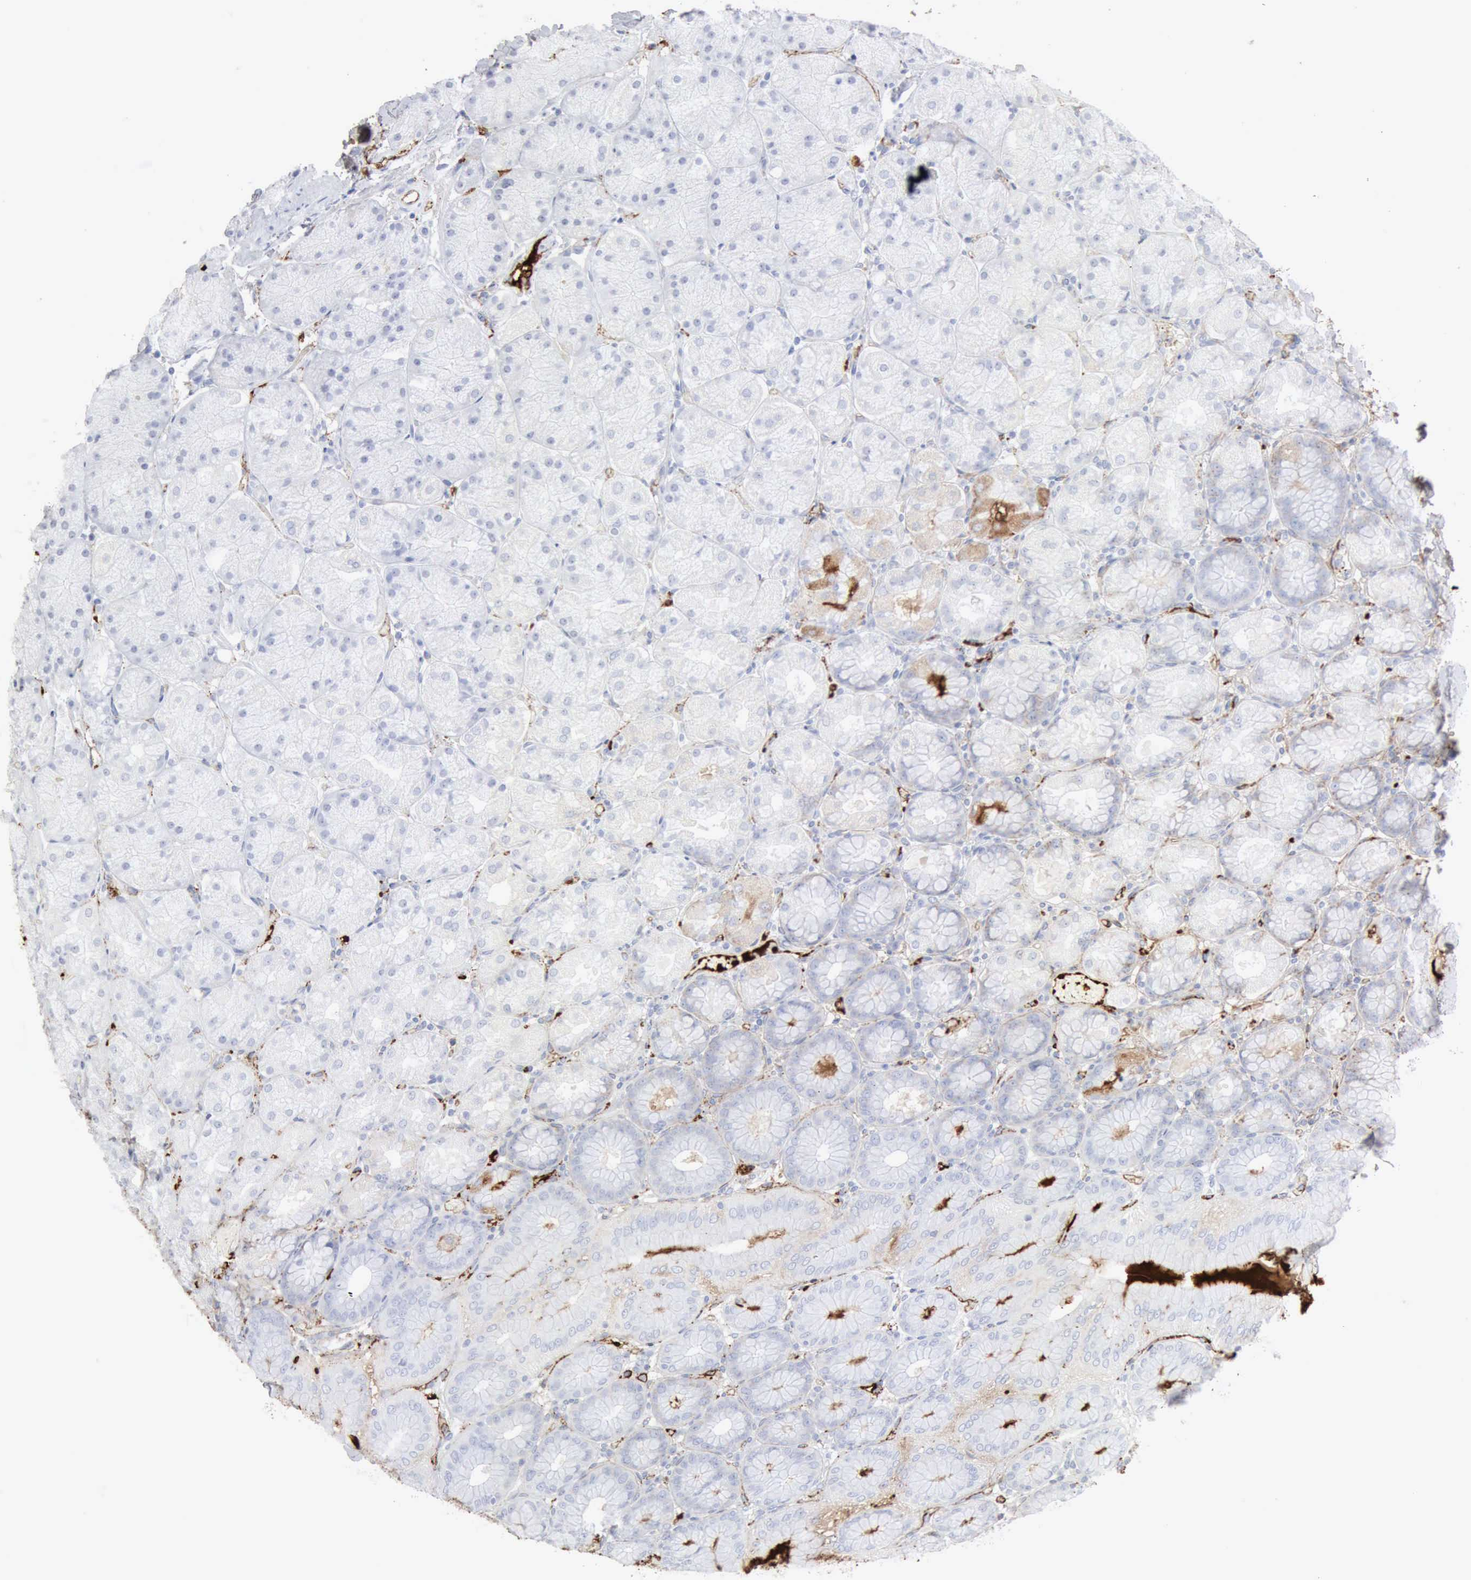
{"staining": {"intensity": "moderate", "quantity": "<25%", "location": "cytoplasmic/membranous"}, "tissue": "stomach", "cell_type": "Glandular cells", "image_type": "normal", "snomed": [{"axis": "morphology", "description": "Normal tissue, NOS"}, {"axis": "topography", "description": "Stomach, upper"}, {"axis": "topography", "description": "Stomach"}], "caption": "Immunohistochemistry staining of unremarkable stomach, which shows low levels of moderate cytoplasmic/membranous positivity in approximately <25% of glandular cells indicating moderate cytoplasmic/membranous protein staining. The staining was performed using DAB (3,3'-diaminobenzidine) (brown) for protein detection and nuclei were counterstained in hematoxylin (blue).", "gene": "C4BPA", "patient": {"sex": "male", "age": 76}}